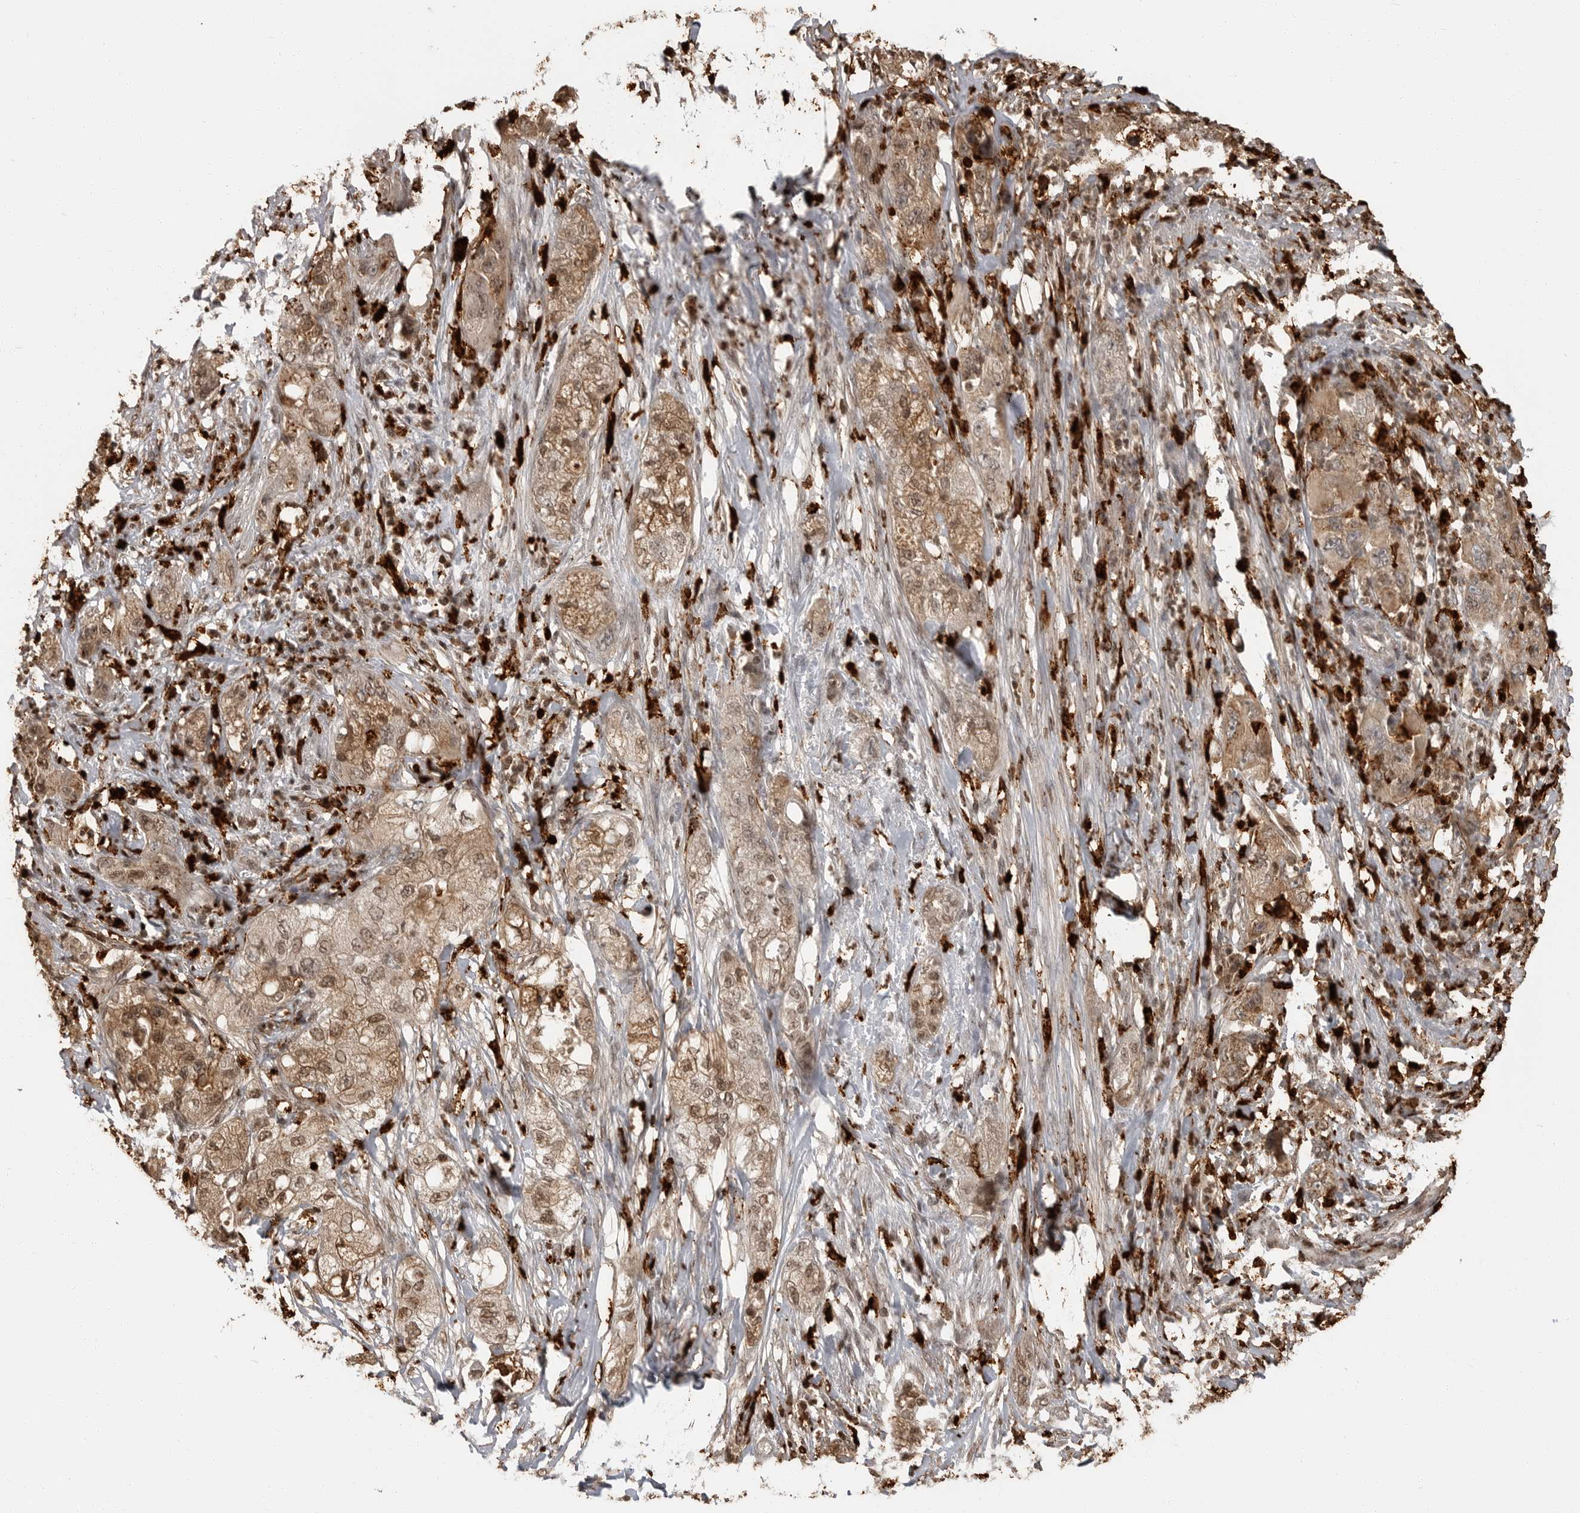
{"staining": {"intensity": "moderate", "quantity": "25%-75%", "location": "cytoplasmic/membranous"}, "tissue": "pancreatic cancer", "cell_type": "Tumor cells", "image_type": "cancer", "snomed": [{"axis": "morphology", "description": "Adenocarcinoma, NOS"}, {"axis": "topography", "description": "Pancreas"}], "caption": "Pancreatic cancer stained for a protein (brown) reveals moderate cytoplasmic/membranous positive staining in approximately 25%-75% of tumor cells.", "gene": "IFI30", "patient": {"sex": "female", "age": 78}}